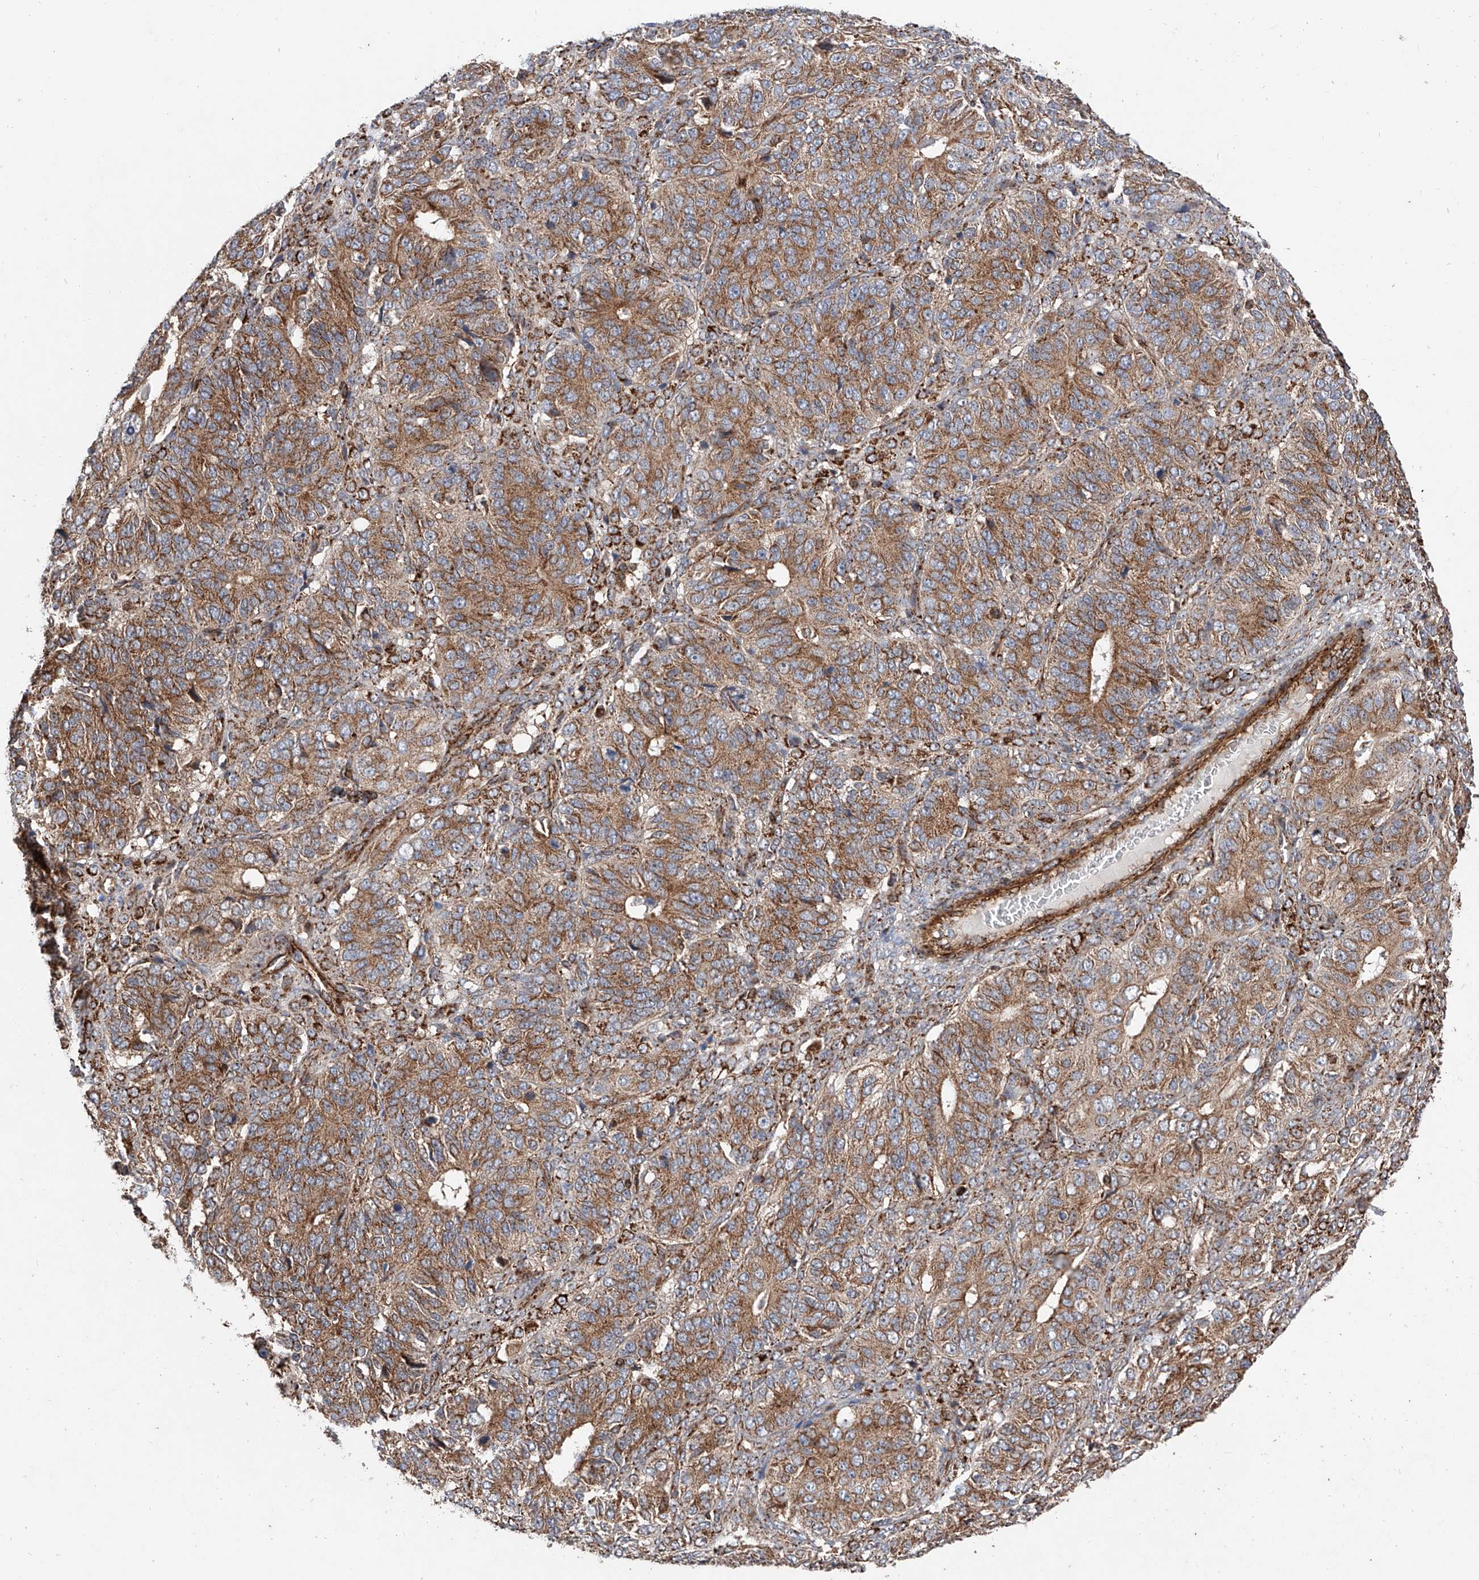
{"staining": {"intensity": "moderate", "quantity": ">75%", "location": "cytoplasmic/membranous"}, "tissue": "ovarian cancer", "cell_type": "Tumor cells", "image_type": "cancer", "snomed": [{"axis": "morphology", "description": "Carcinoma, endometroid"}, {"axis": "topography", "description": "Ovary"}], "caption": "Moderate cytoplasmic/membranous expression for a protein is appreciated in approximately >75% of tumor cells of endometroid carcinoma (ovarian) using IHC.", "gene": "PISD", "patient": {"sex": "female", "age": 51}}